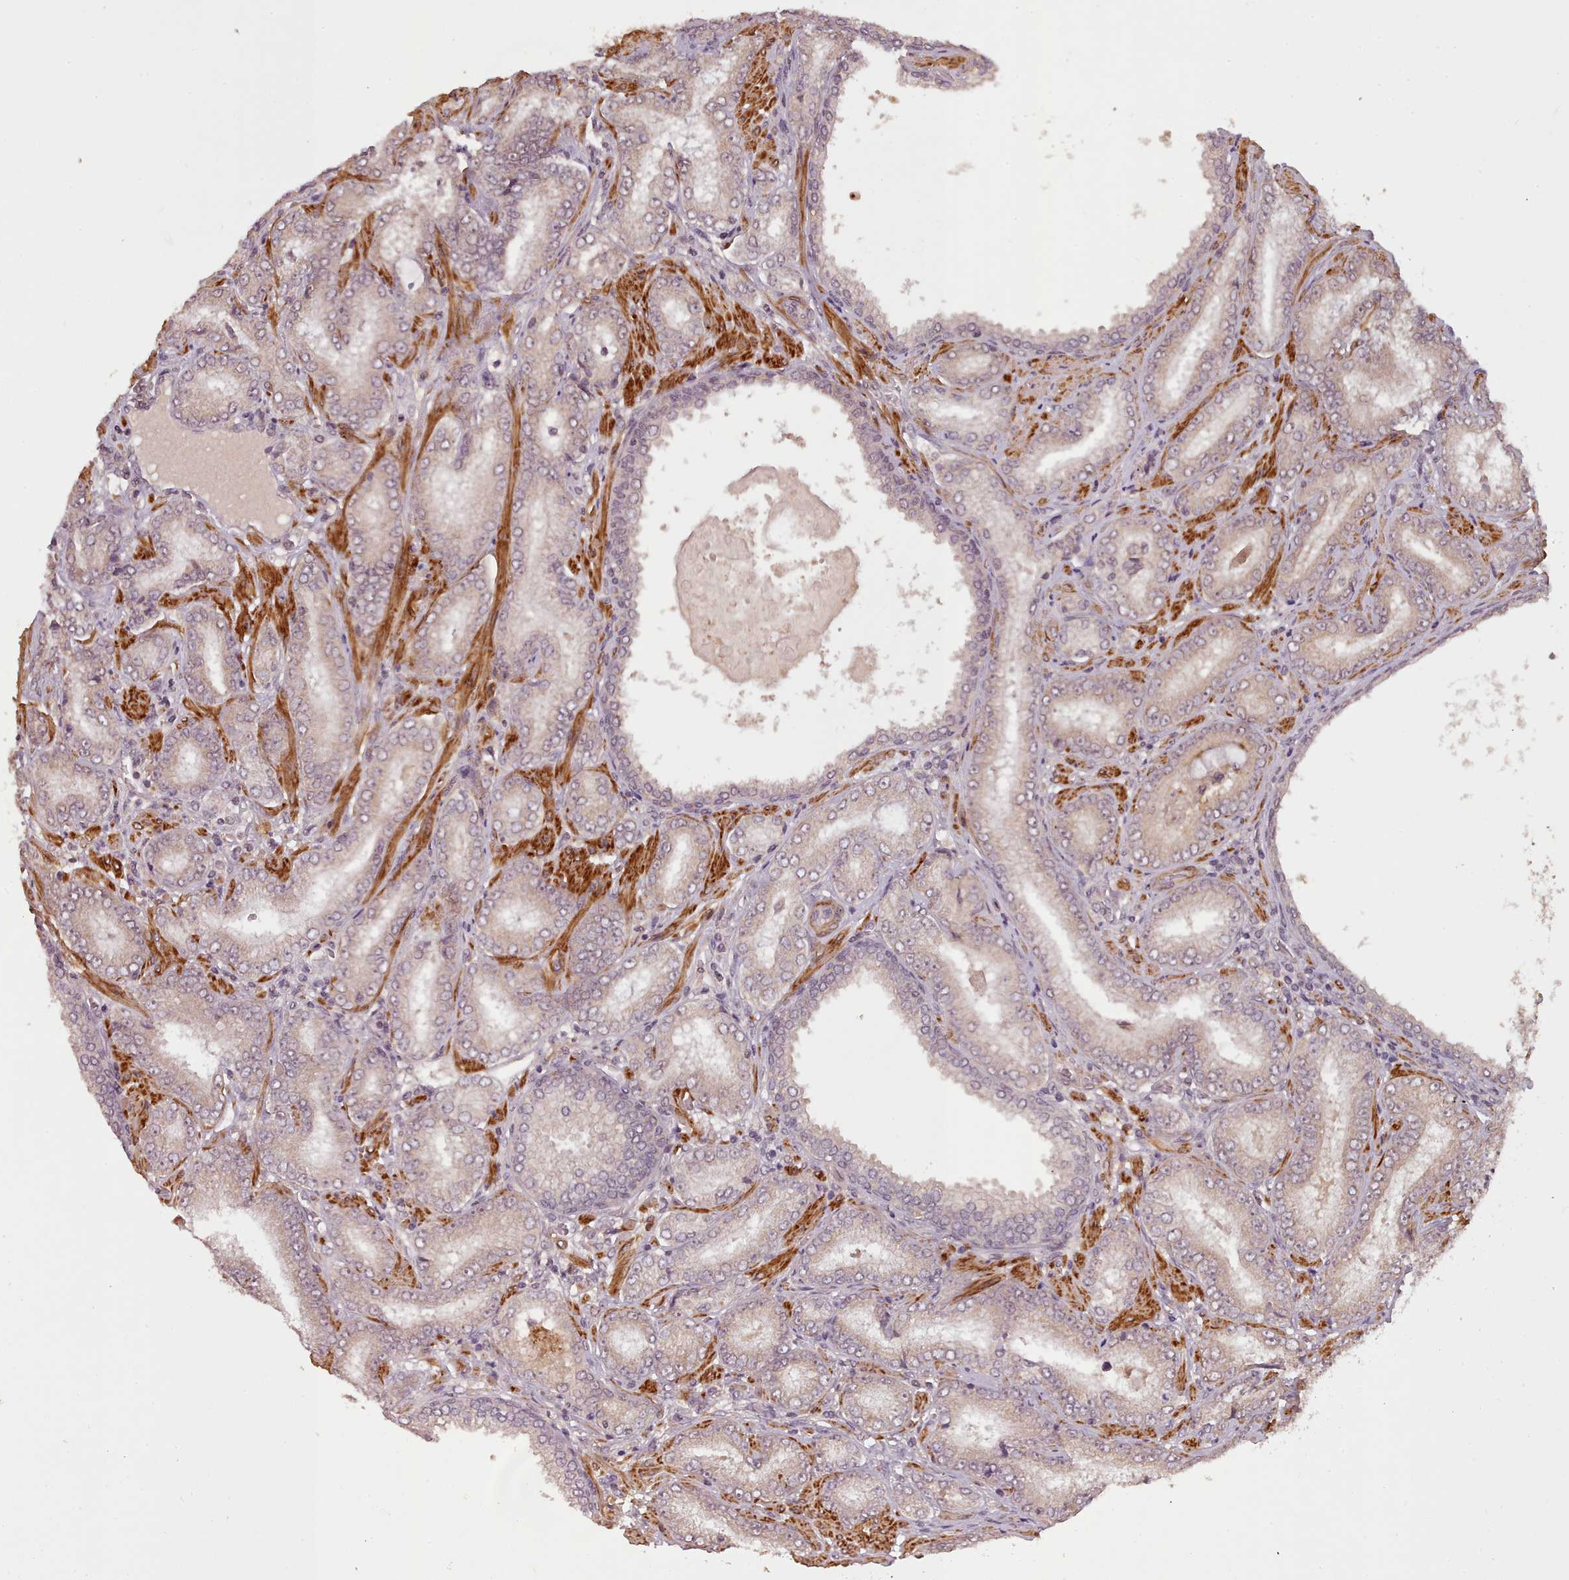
{"staining": {"intensity": "weak", "quantity": "25%-75%", "location": "cytoplasmic/membranous"}, "tissue": "prostate cancer", "cell_type": "Tumor cells", "image_type": "cancer", "snomed": [{"axis": "morphology", "description": "Adenocarcinoma, High grade"}, {"axis": "topography", "description": "Prostate"}], "caption": "An image of prostate cancer stained for a protein demonstrates weak cytoplasmic/membranous brown staining in tumor cells.", "gene": "CDC6", "patient": {"sex": "male", "age": 72}}